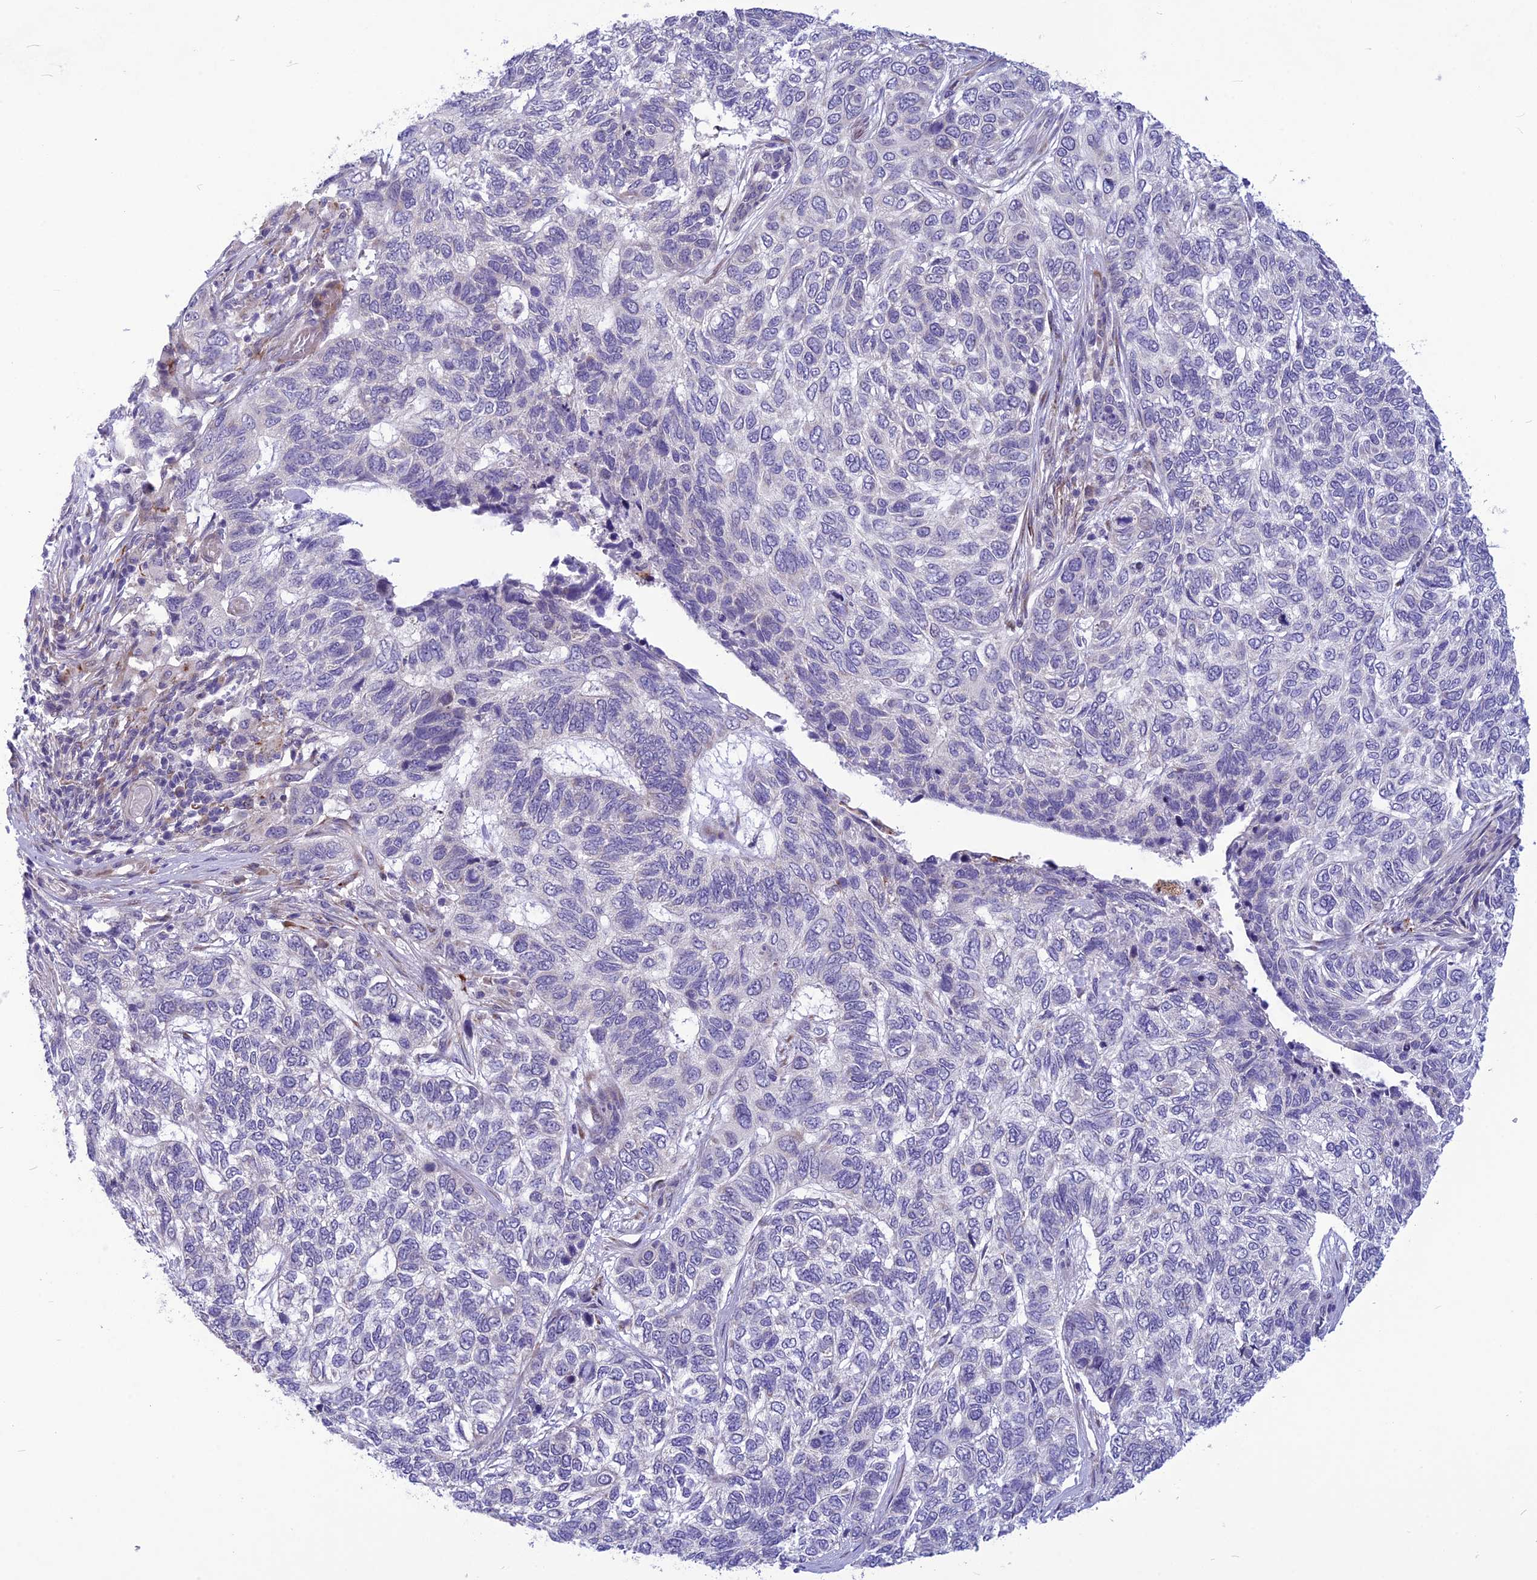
{"staining": {"intensity": "negative", "quantity": "none", "location": "none"}, "tissue": "skin cancer", "cell_type": "Tumor cells", "image_type": "cancer", "snomed": [{"axis": "morphology", "description": "Basal cell carcinoma"}, {"axis": "topography", "description": "Skin"}], "caption": "Immunohistochemical staining of human skin cancer reveals no significant expression in tumor cells. (Stains: DAB (3,3'-diaminobenzidine) IHC with hematoxylin counter stain, Microscopy: brightfield microscopy at high magnification).", "gene": "PSMF1", "patient": {"sex": "female", "age": 65}}